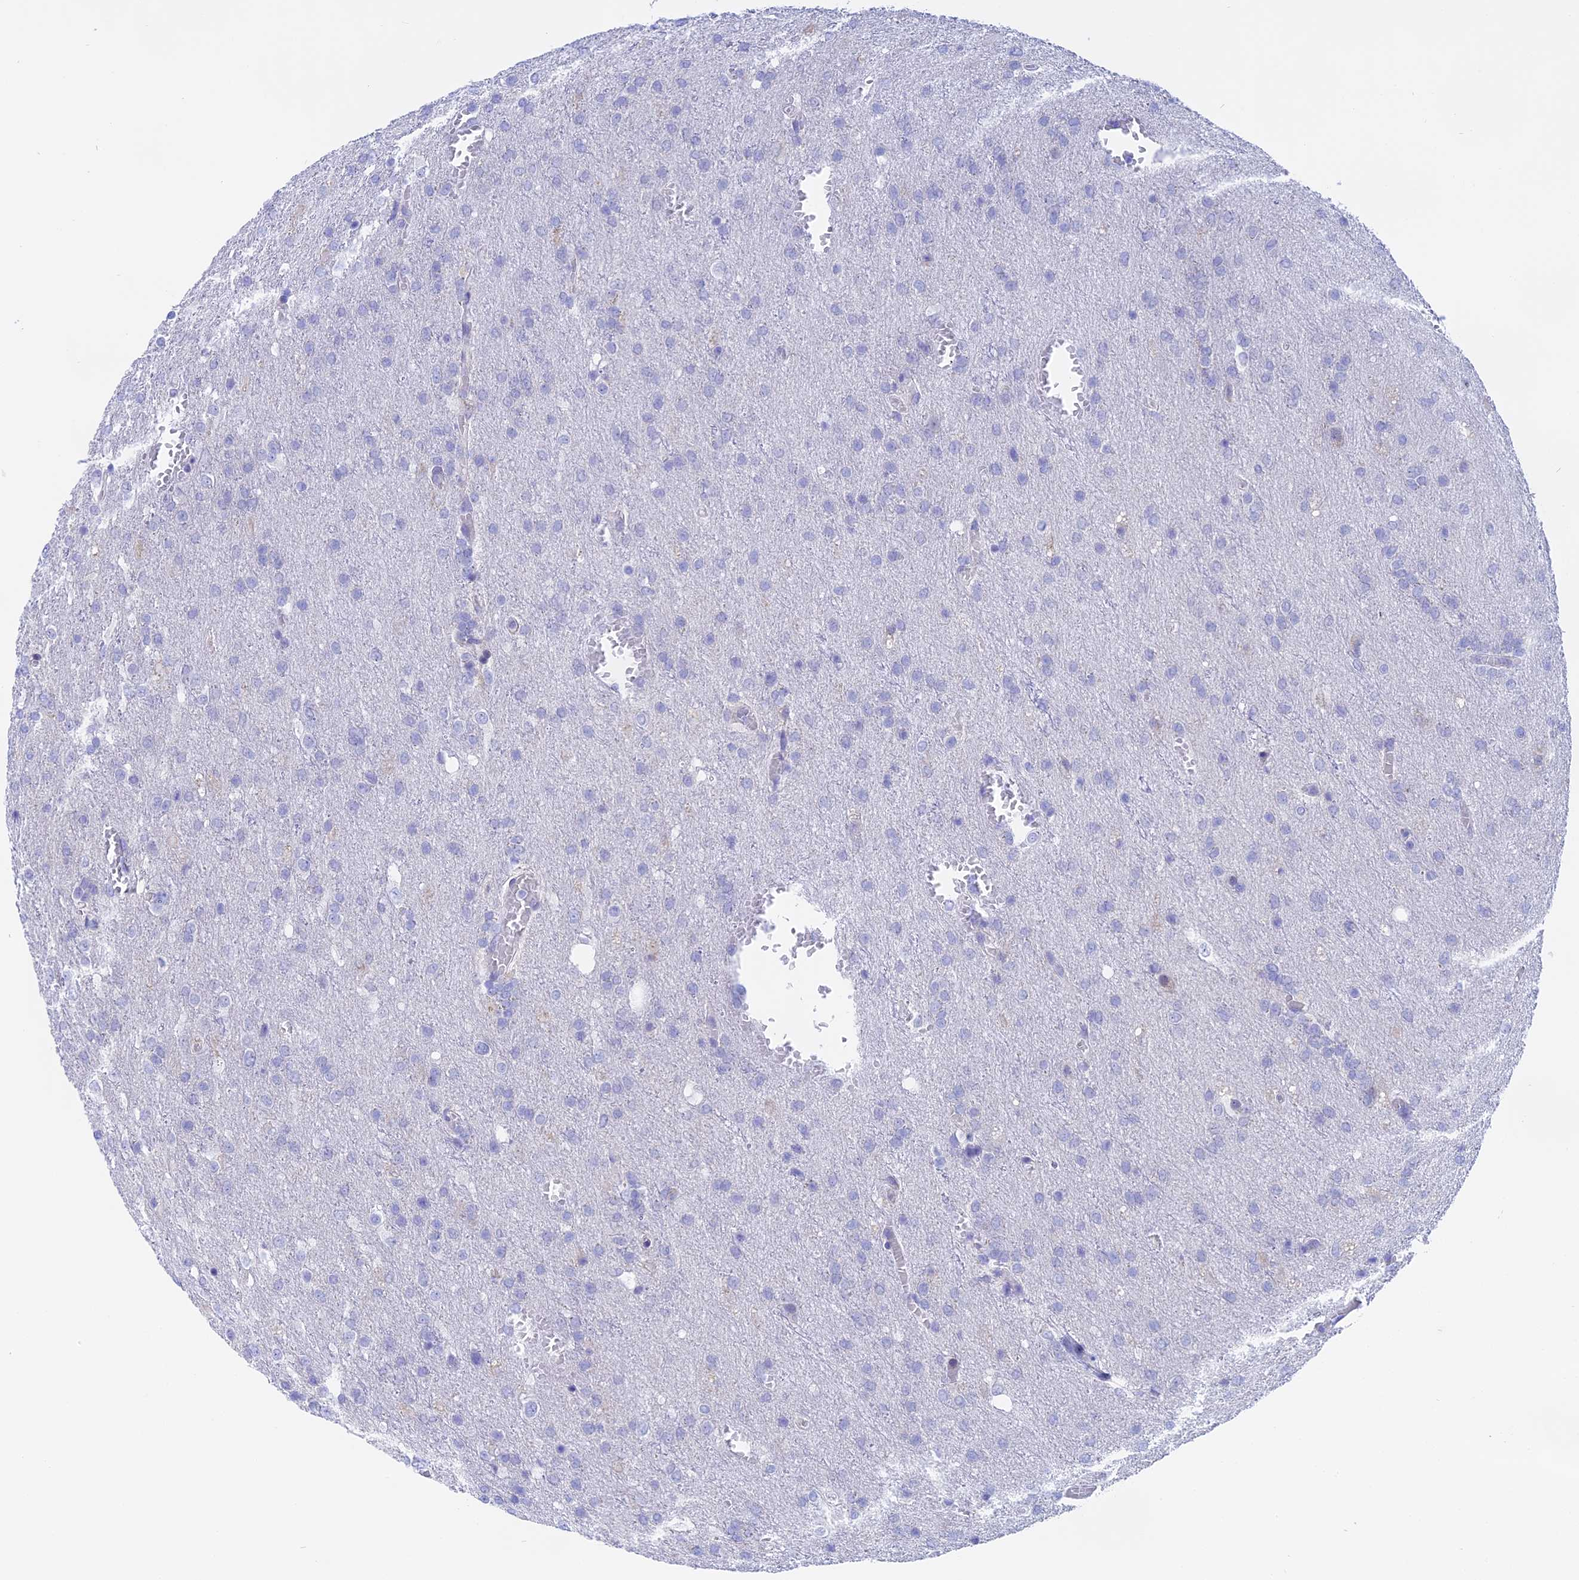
{"staining": {"intensity": "negative", "quantity": "none", "location": "none"}, "tissue": "glioma", "cell_type": "Tumor cells", "image_type": "cancer", "snomed": [{"axis": "morphology", "description": "Glioma, malignant, High grade"}, {"axis": "topography", "description": "Brain"}], "caption": "High power microscopy photomicrograph of an IHC photomicrograph of glioma, revealing no significant staining in tumor cells.", "gene": "GLB1L", "patient": {"sex": "female", "age": 74}}